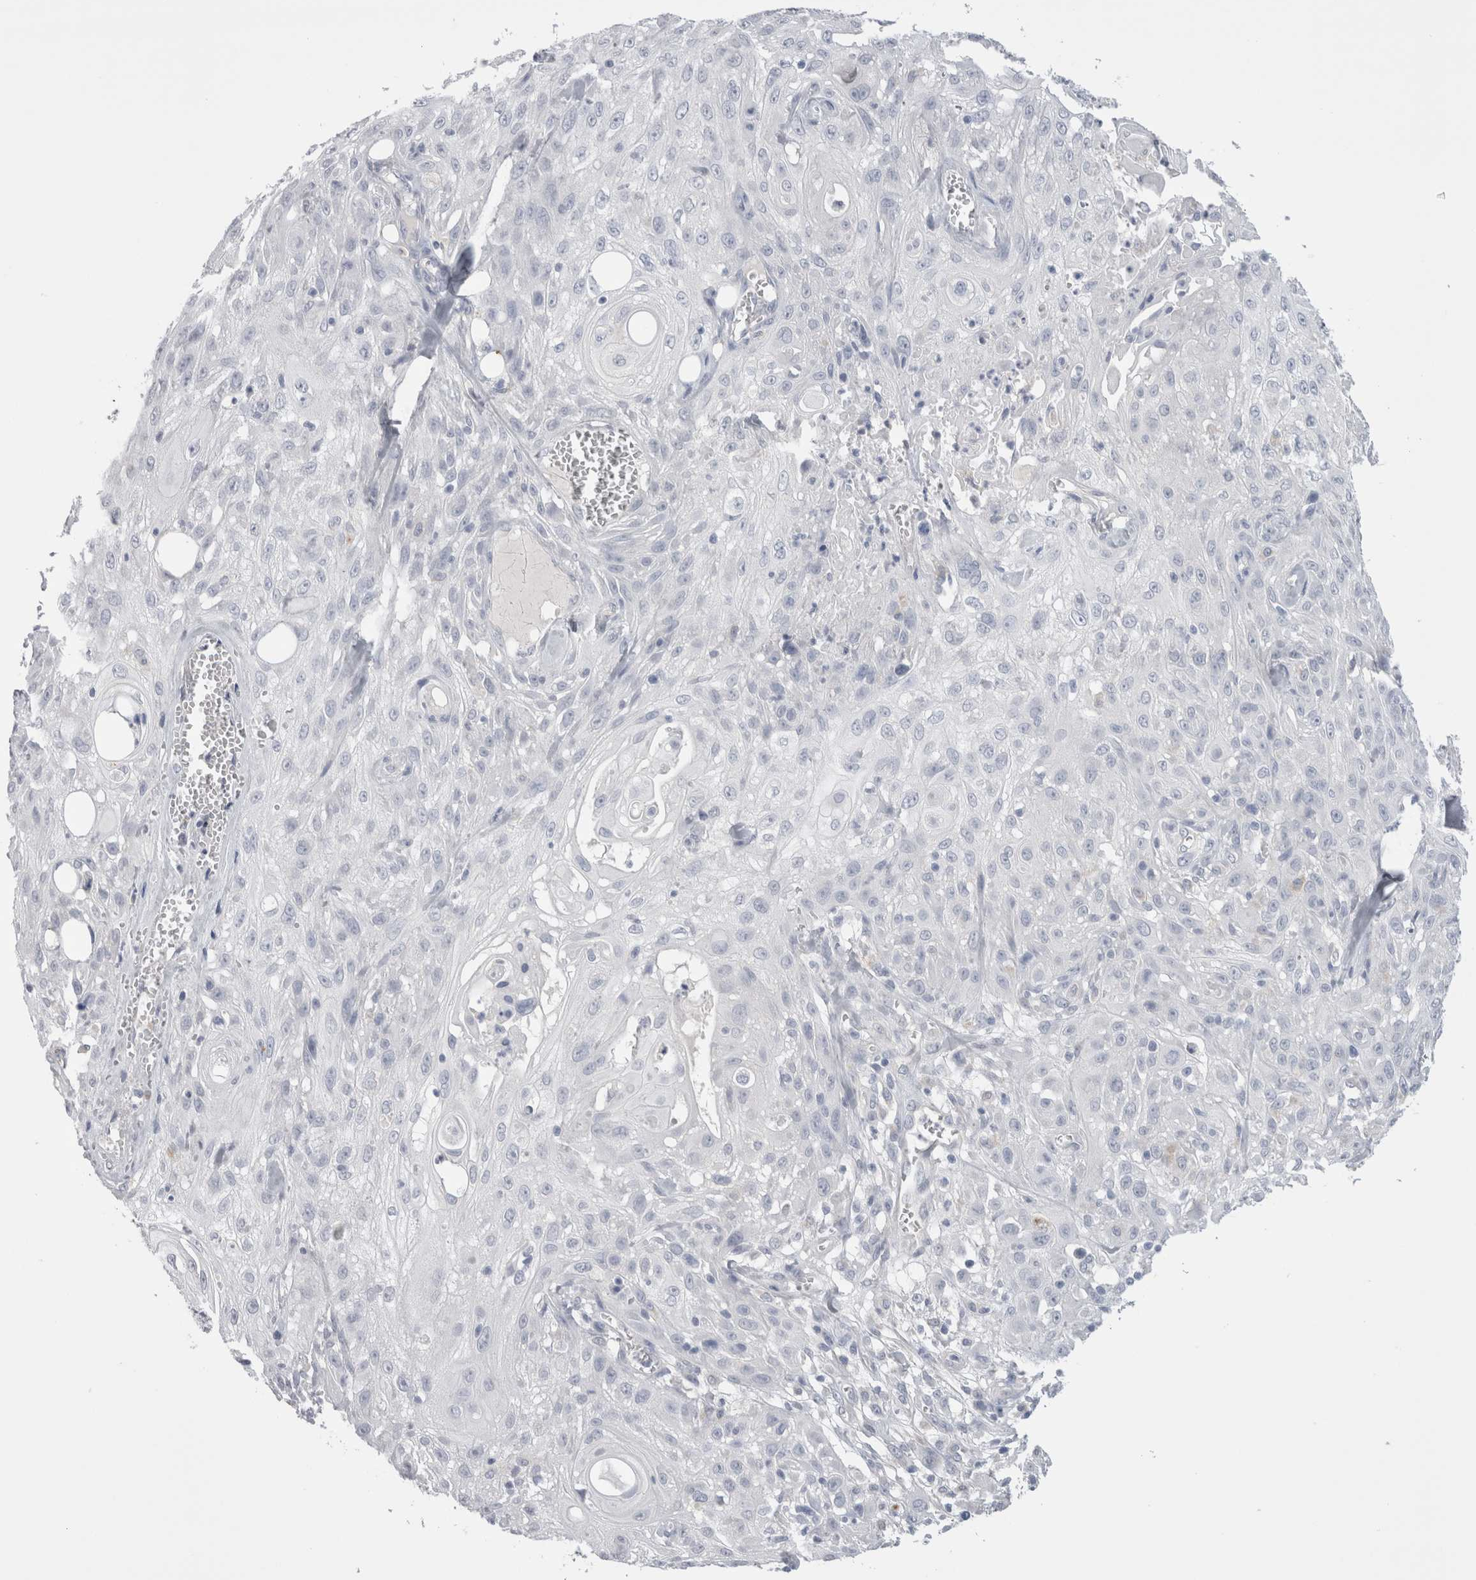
{"staining": {"intensity": "negative", "quantity": "none", "location": "none"}, "tissue": "skin cancer", "cell_type": "Tumor cells", "image_type": "cancer", "snomed": [{"axis": "morphology", "description": "Squamous cell carcinoma, NOS"}, {"axis": "topography", "description": "Skin"}], "caption": "This is a image of IHC staining of skin cancer, which shows no expression in tumor cells. (DAB (3,3'-diaminobenzidine) immunohistochemistry, high magnification).", "gene": "EPDR1", "patient": {"sex": "male", "age": 75}}